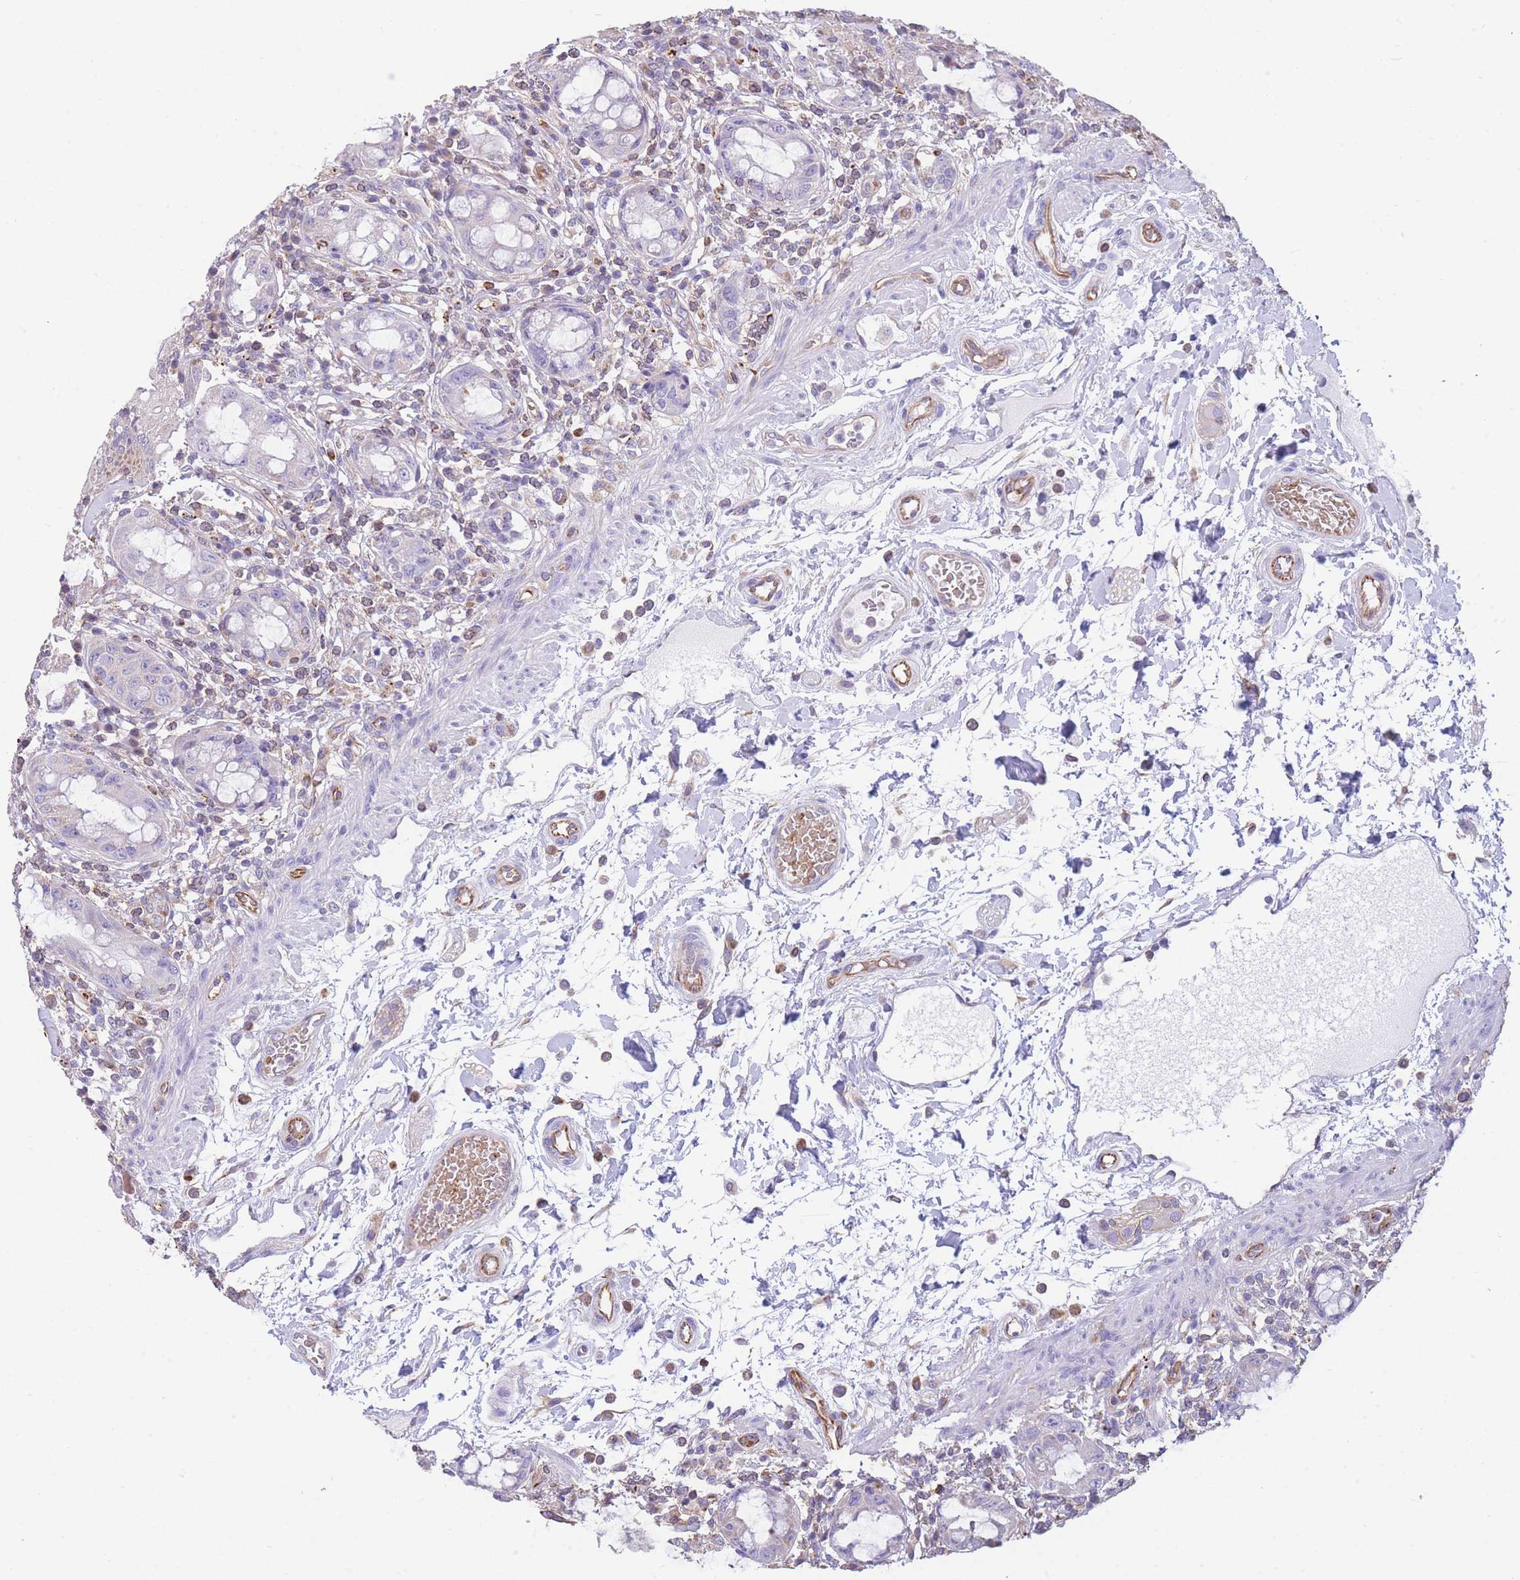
{"staining": {"intensity": "moderate", "quantity": "<25%", "location": "cytoplasmic/membranous"}, "tissue": "rectum", "cell_type": "Glandular cells", "image_type": "normal", "snomed": [{"axis": "morphology", "description": "Normal tissue, NOS"}, {"axis": "topography", "description": "Rectum"}], "caption": "A high-resolution photomicrograph shows immunohistochemistry staining of unremarkable rectum, which exhibits moderate cytoplasmic/membranous positivity in approximately <25% of glandular cells. (DAB = brown stain, brightfield microscopy at high magnification).", "gene": "ANKRD53", "patient": {"sex": "female", "age": 57}}